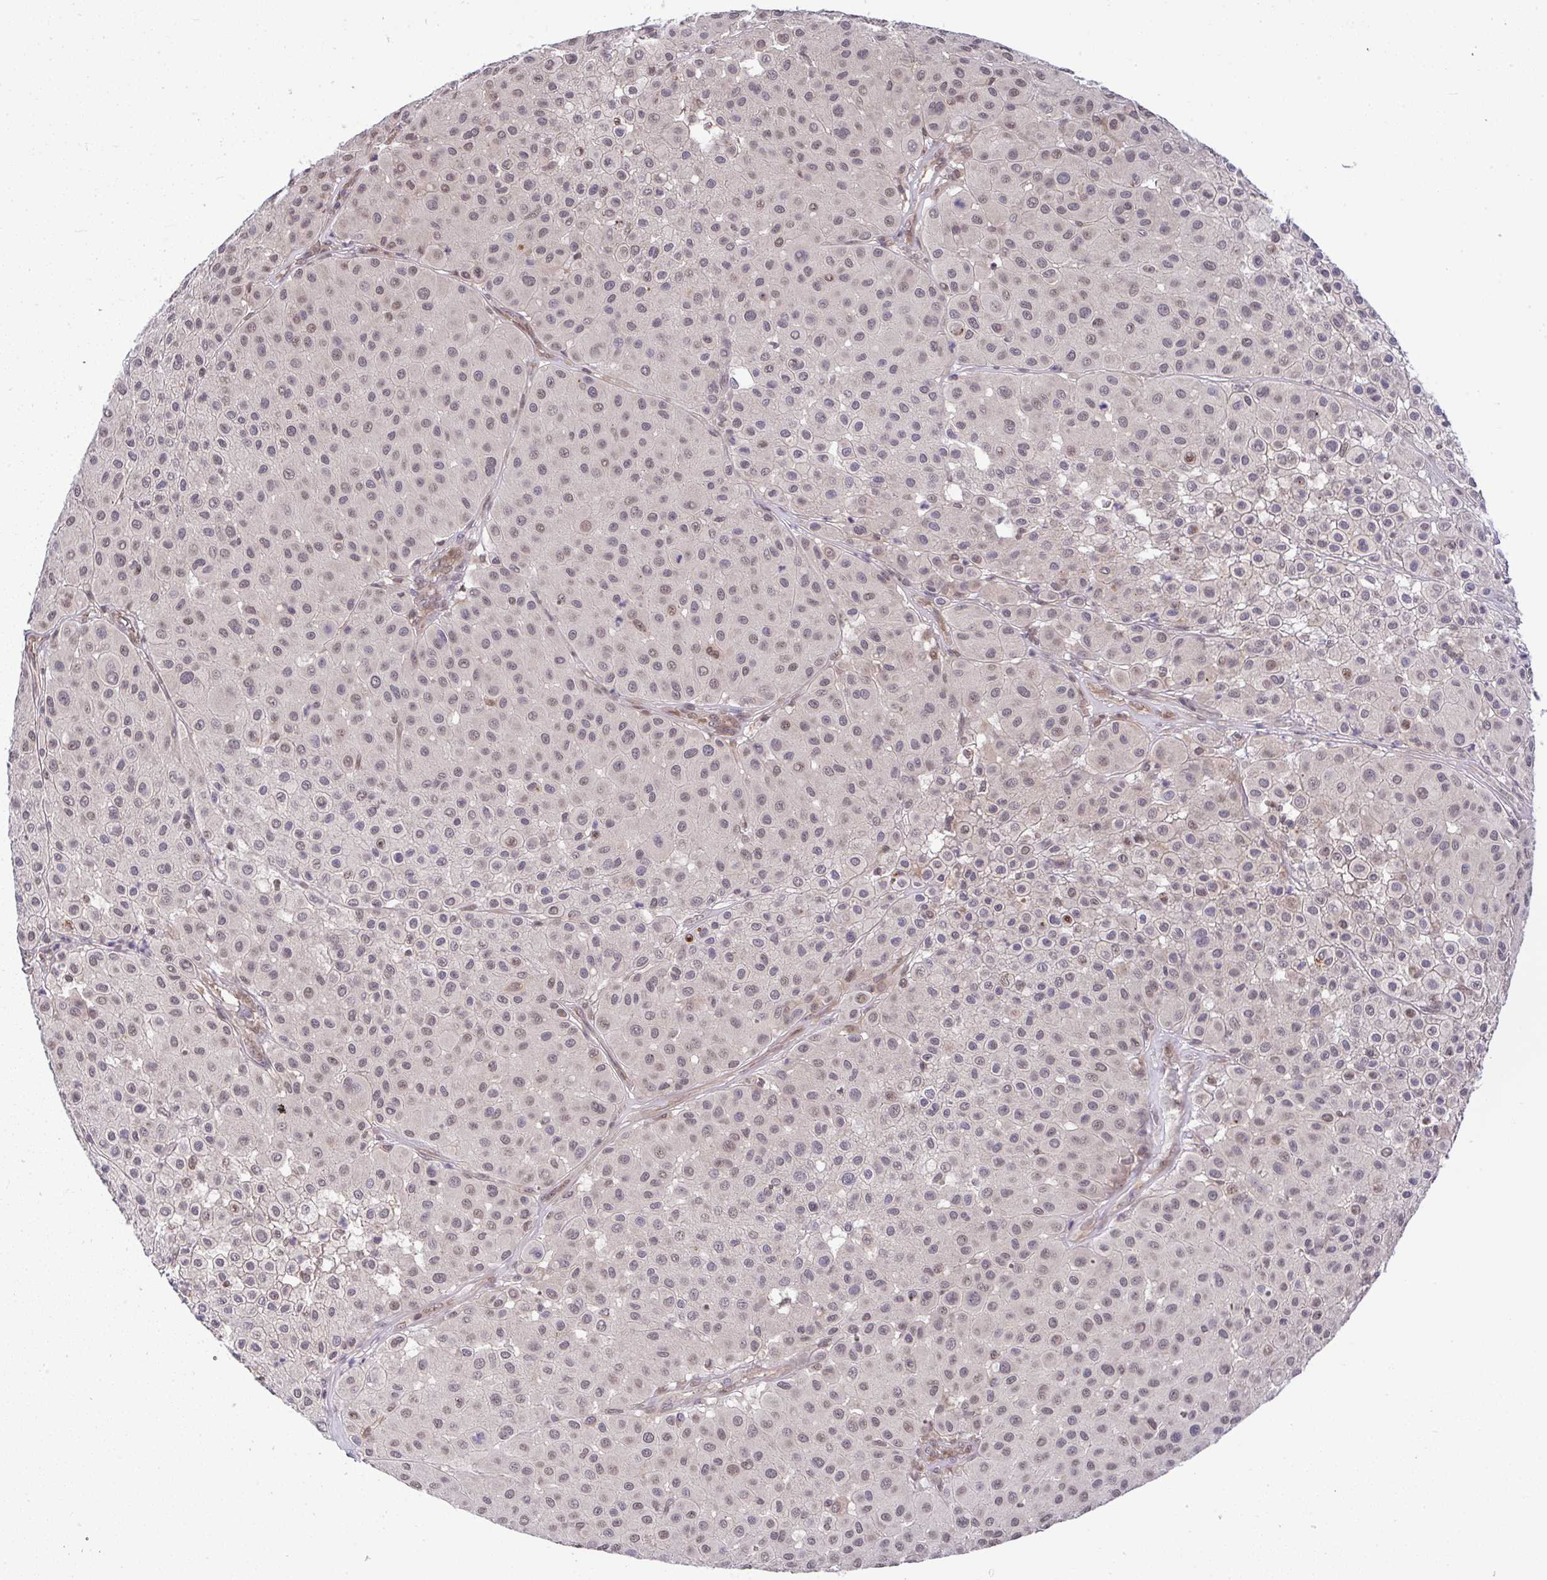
{"staining": {"intensity": "moderate", "quantity": "25%-75%", "location": "nuclear"}, "tissue": "melanoma", "cell_type": "Tumor cells", "image_type": "cancer", "snomed": [{"axis": "morphology", "description": "Malignant melanoma, Metastatic site"}, {"axis": "topography", "description": "Smooth muscle"}], "caption": "Immunohistochemical staining of melanoma demonstrates medium levels of moderate nuclear protein staining in about 25%-75% of tumor cells. The staining was performed using DAB to visualize the protein expression in brown, while the nuclei were stained in blue with hematoxylin (Magnification: 20x).", "gene": "C9orf64", "patient": {"sex": "male", "age": 41}}